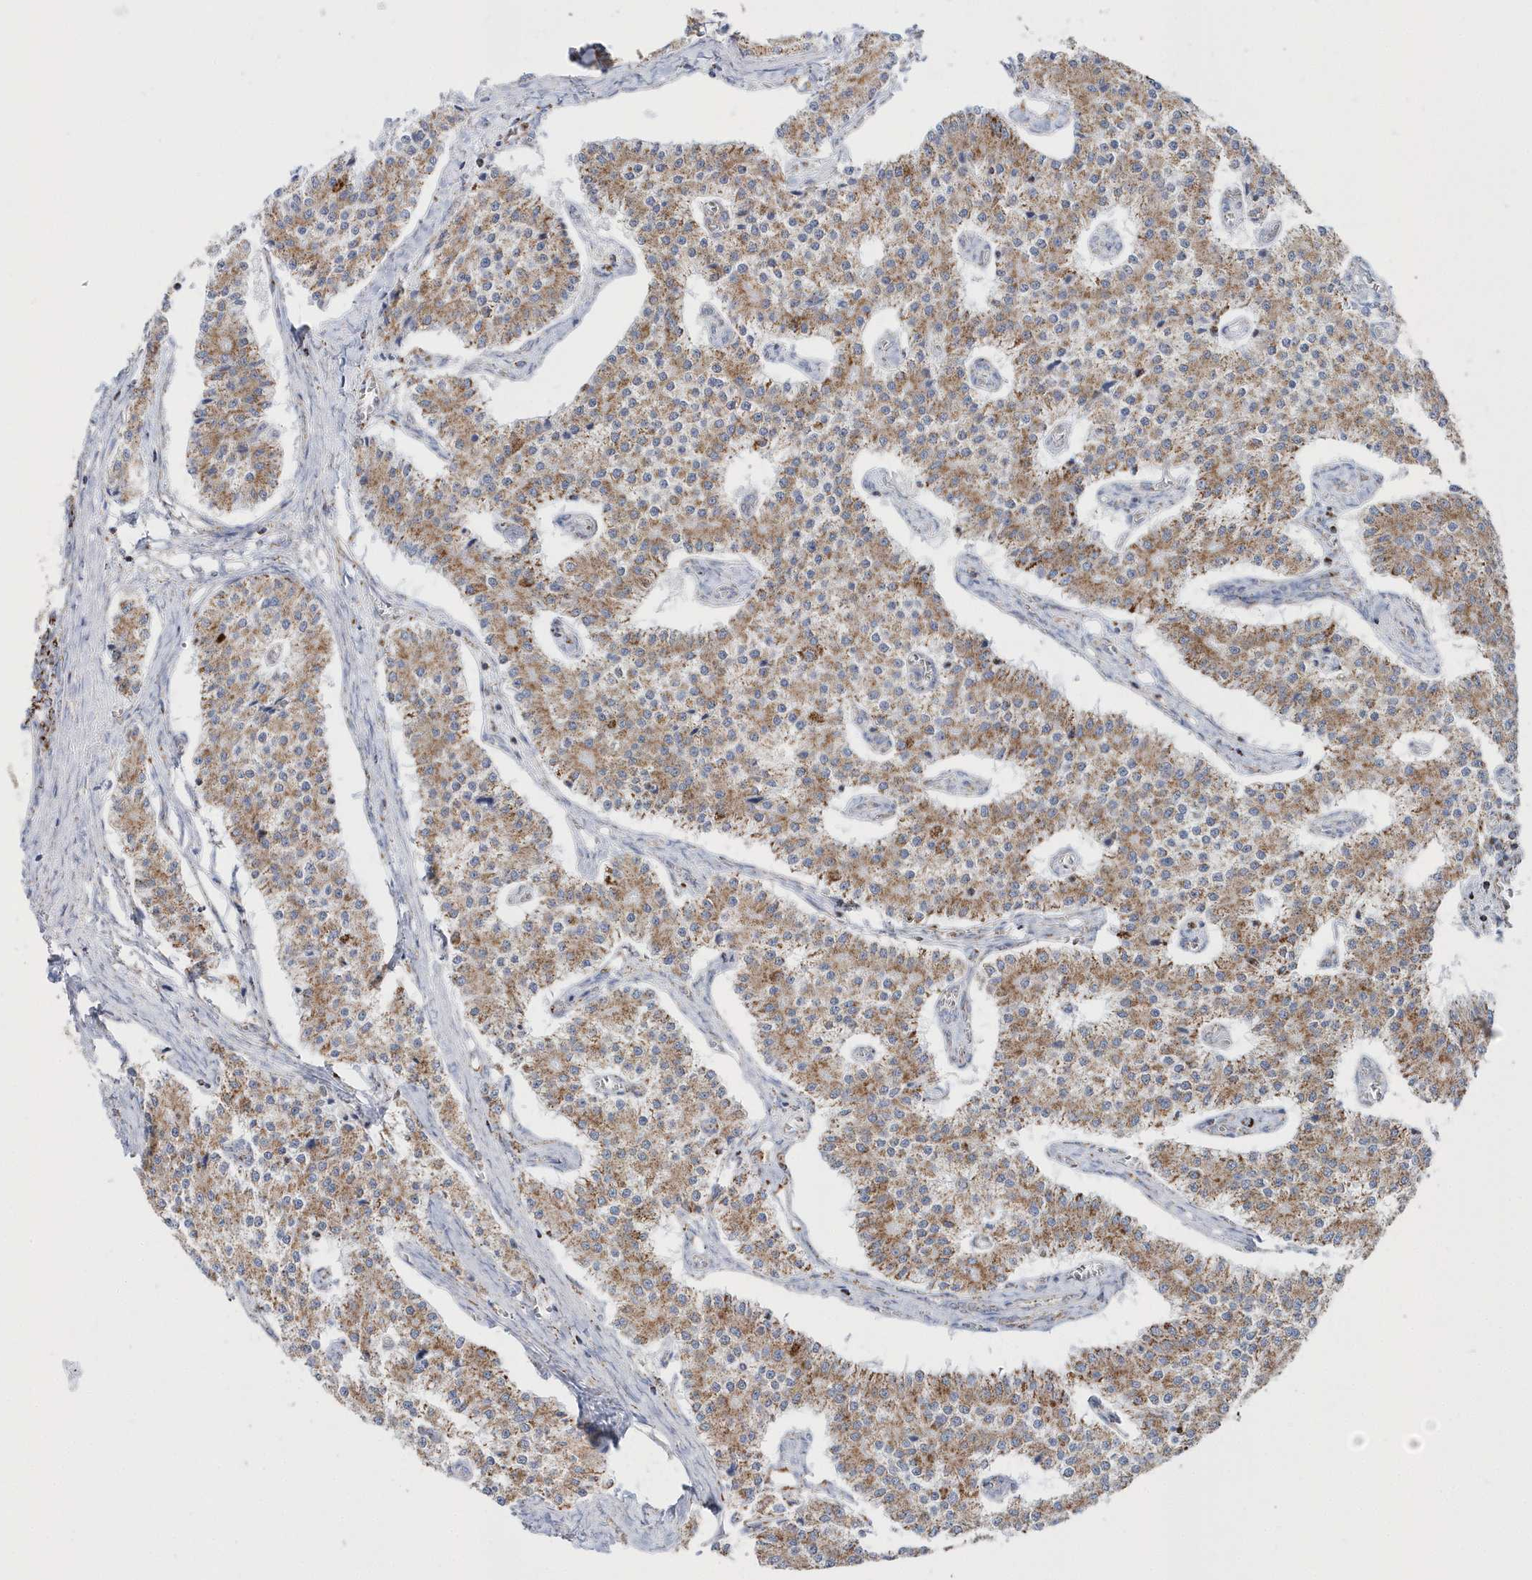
{"staining": {"intensity": "moderate", "quantity": ">75%", "location": "cytoplasmic/membranous"}, "tissue": "carcinoid", "cell_type": "Tumor cells", "image_type": "cancer", "snomed": [{"axis": "morphology", "description": "Carcinoid, malignant, NOS"}, {"axis": "topography", "description": "Colon"}], "caption": "The micrograph shows staining of carcinoid (malignant), revealing moderate cytoplasmic/membranous protein expression (brown color) within tumor cells.", "gene": "TMCO6", "patient": {"sex": "female", "age": 52}}